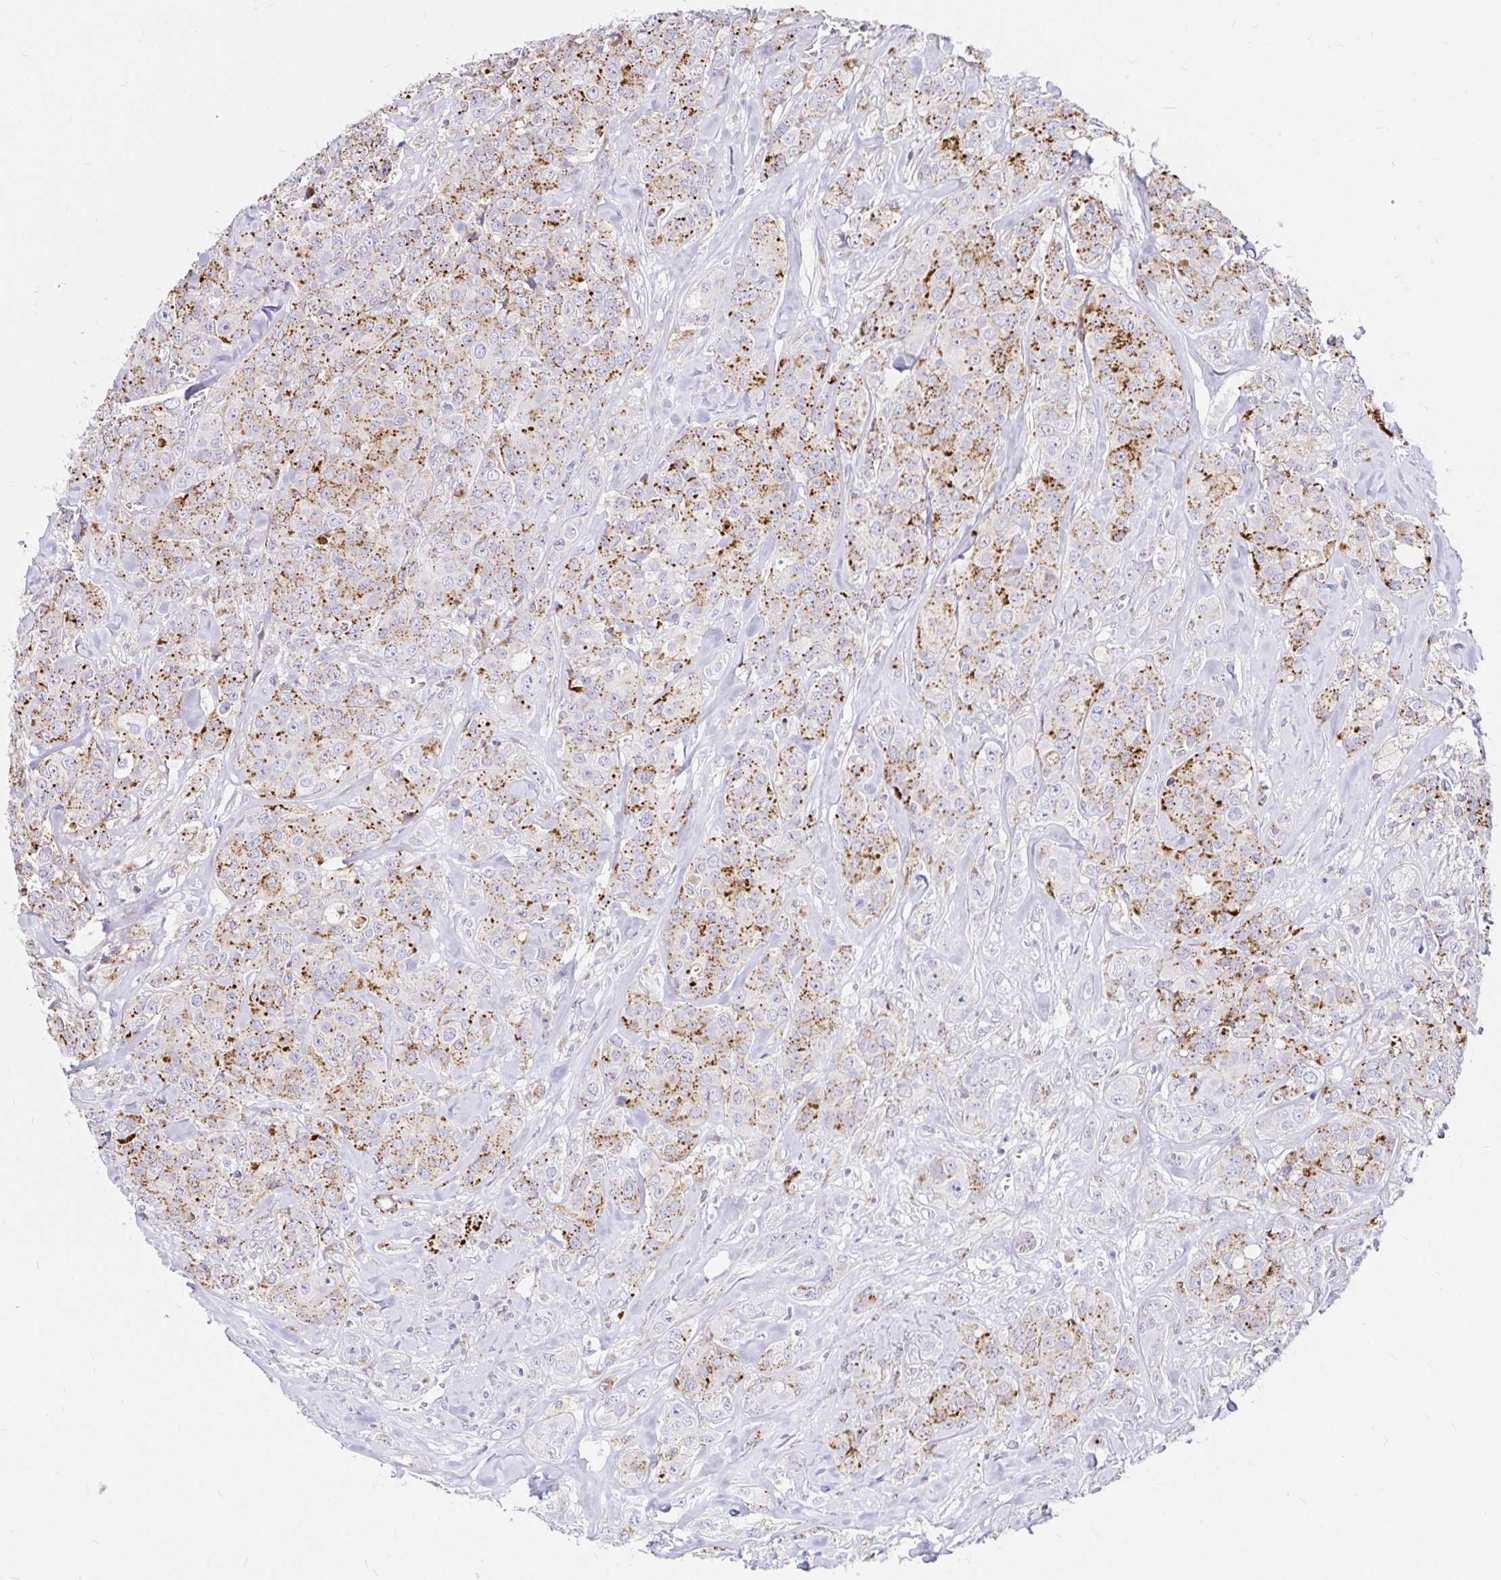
{"staining": {"intensity": "moderate", "quantity": ">75%", "location": "cytoplasmic/membranous"}, "tissue": "breast cancer", "cell_type": "Tumor cells", "image_type": "cancer", "snomed": [{"axis": "morphology", "description": "Normal tissue, NOS"}, {"axis": "morphology", "description": "Duct carcinoma"}, {"axis": "topography", "description": "Breast"}], "caption": "This photomicrograph reveals immunohistochemistry (IHC) staining of breast intraductal carcinoma, with medium moderate cytoplasmic/membranous expression in about >75% of tumor cells.", "gene": "FUCA1", "patient": {"sex": "female", "age": 43}}